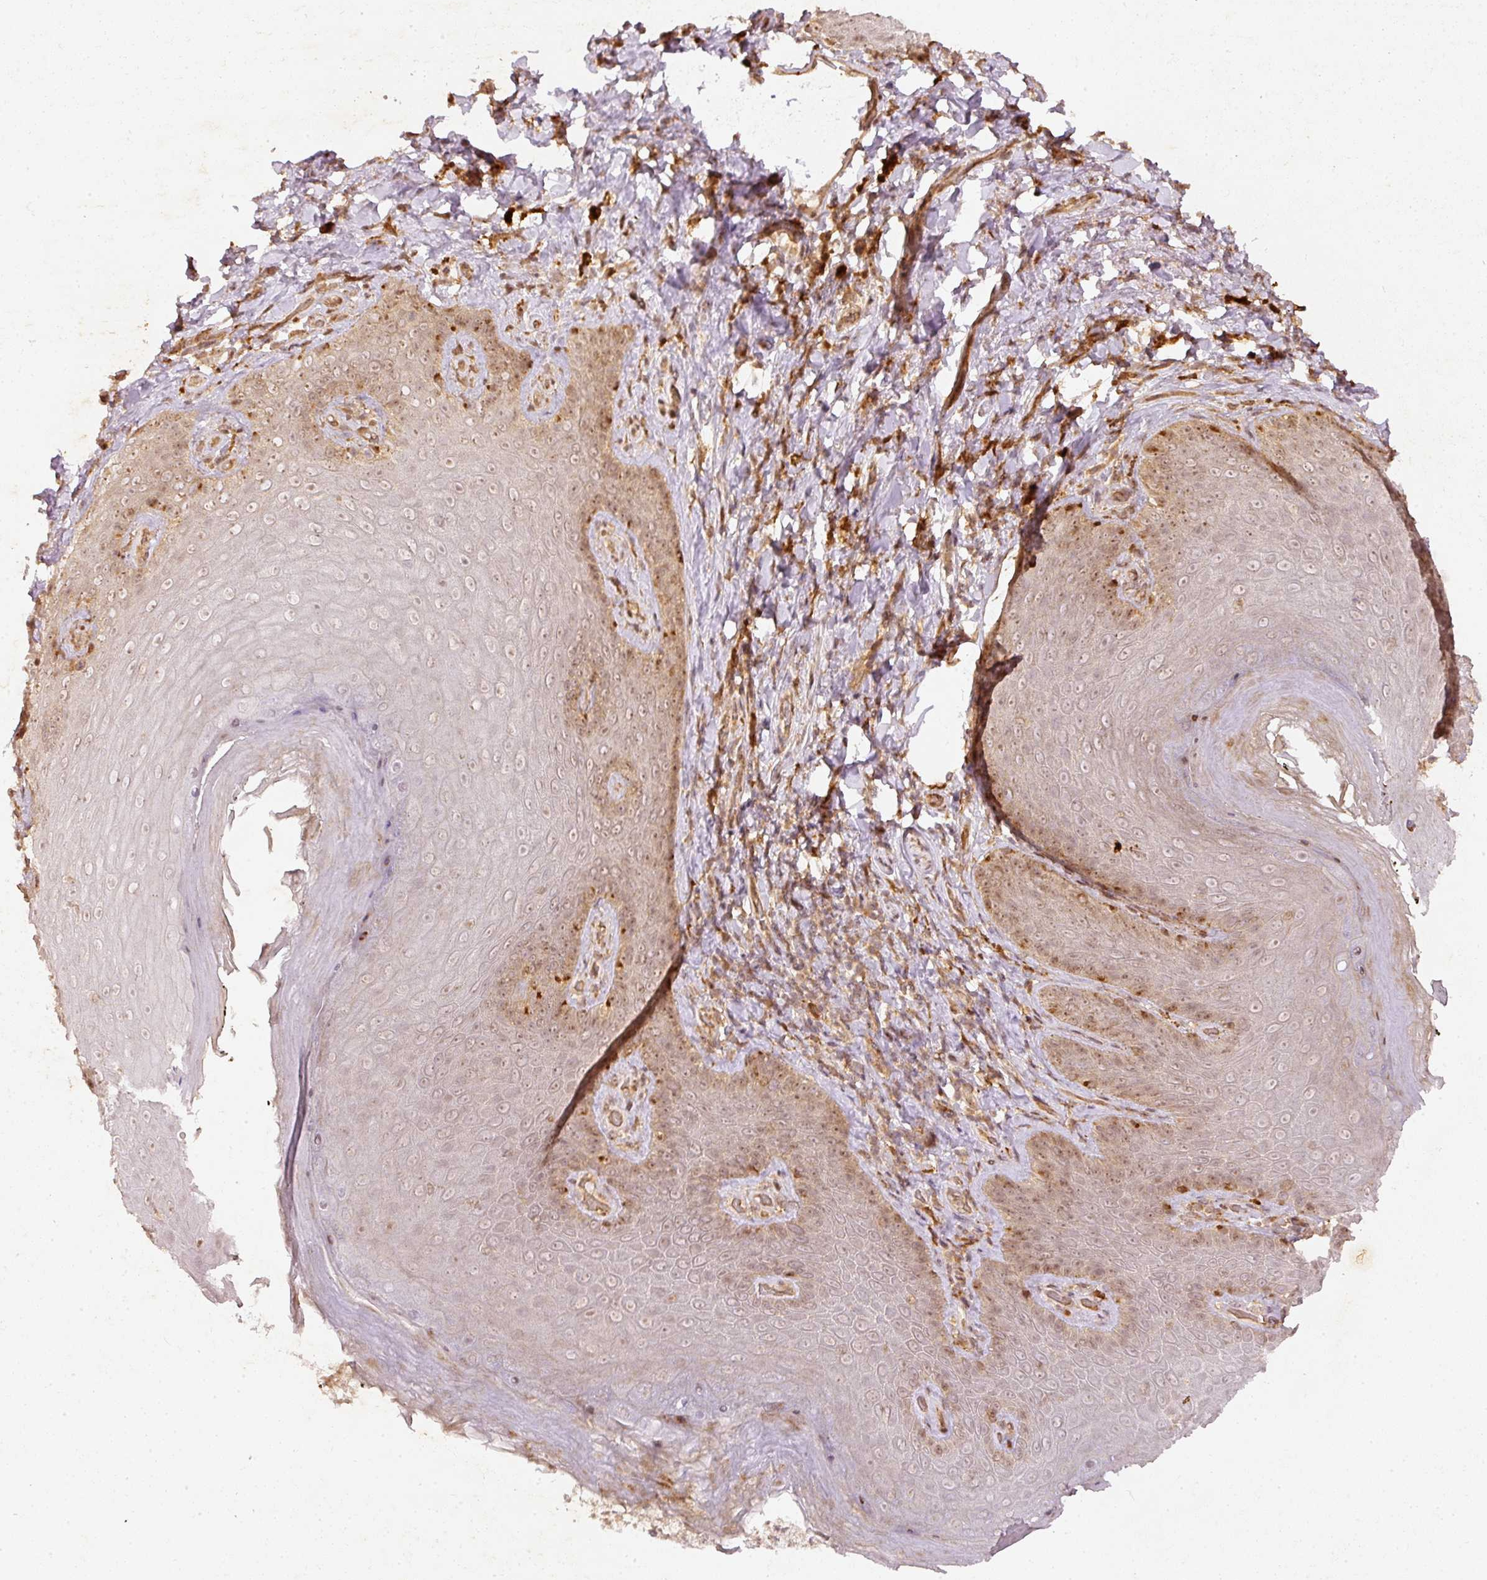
{"staining": {"intensity": "moderate", "quantity": "25%-75%", "location": "cytoplasmic/membranous,nuclear"}, "tissue": "skin", "cell_type": "Epidermal cells", "image_type": "normal", "snomed": [{"axis": "morphology", "description": "Normal tissue, NOS"}, {"axis": "topography", "description": "Anal"}, {"axis": "topography", "description": "Peripheral nerve tissue"}], "caption": "Protein analysis of benign skin reveals moderate cytoplasmic/membranous,nuclear positivity in approximately 25%-75% of epidermal cells. The staining was performed using DAB (3,3'-diaminobenzidine), with brown indicating positive protein expression. Nuclei are stained blue with hematoxylin.", "gene": "ZNF580", "patient": {"sex": "male", "age": 53}}